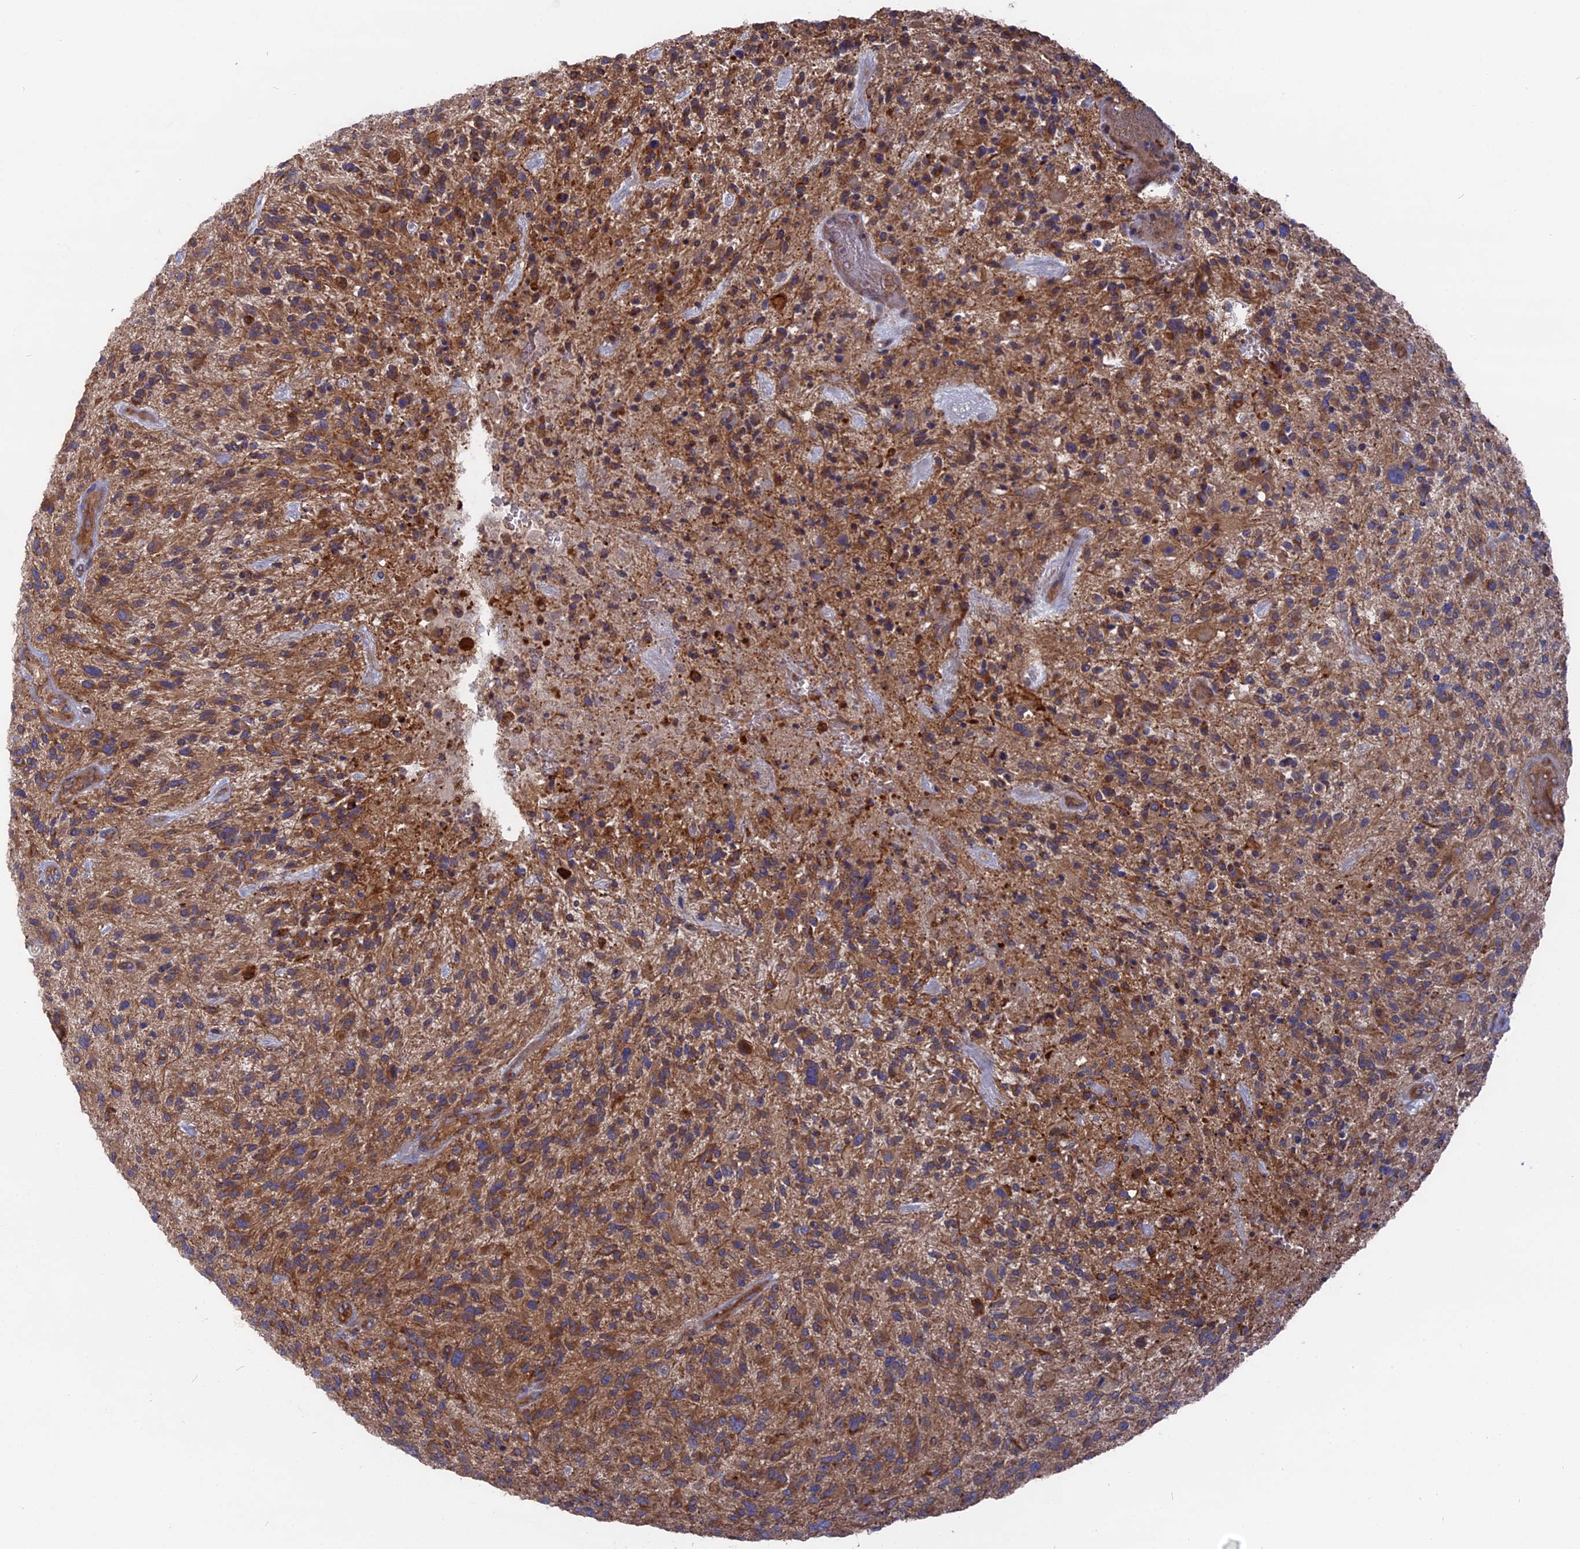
{"staining": {"intensity": "moderate", "quantity": ">75%", "location": "cytoplasmic/membranous"}, "tissue": "glioma", "cell_type": "Tumor cells", "image_type": "cancer", "snomed": [{"axis": "morphology", "description": "Glioma, malignant, High grade"}, {"axis": "topography", "description": "Brain"}], "caption": "This photomicrograph shows immunohistochemistry (IHC) staining of human high-grade glioma (malignant), with medium moderate cytoplasmic/membranous expression in approximately >75% of tumor cells.", "gene": "TELO2", "patient": {"sex": "male", "age": 47}}